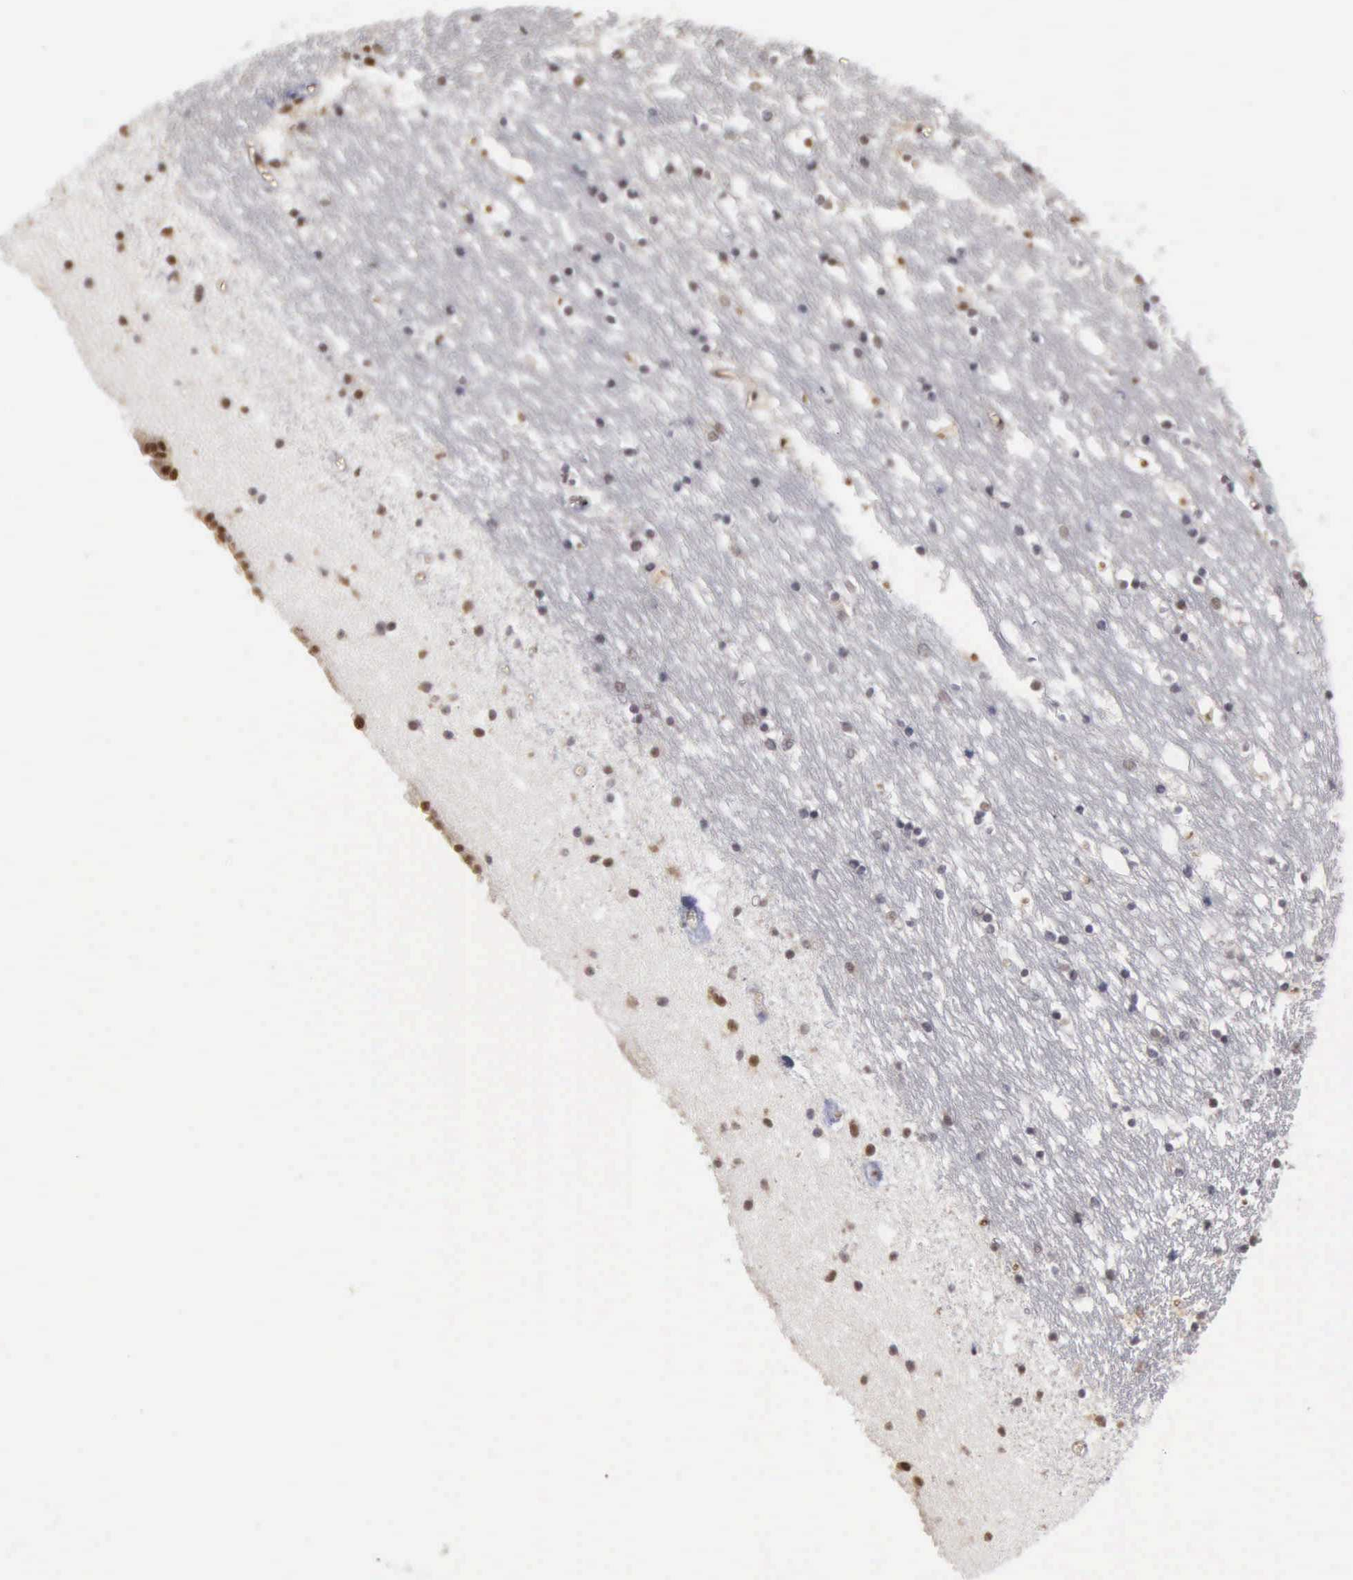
{"staining": {"intensity": "moderate", "quantity": "25%-75%", "location": "nuclear"}, "tissue": "caudate", "cell_type": "Glial cells", "image_type": "normal", "snomed": [{"axis": "morphology", "description": "Normal tissue, NOS"}, {"axis": "topography", "description": "Lateral ventricle wall"}], "caption": "A high-resolution image shows immunohistochemistry staining of benign caudate, which exhibits moderate nuclear positivity in approximately 25%-75% of glial cells.", "gene": "CDKN2A", "patient": {"sex": "male", "age": 45}}